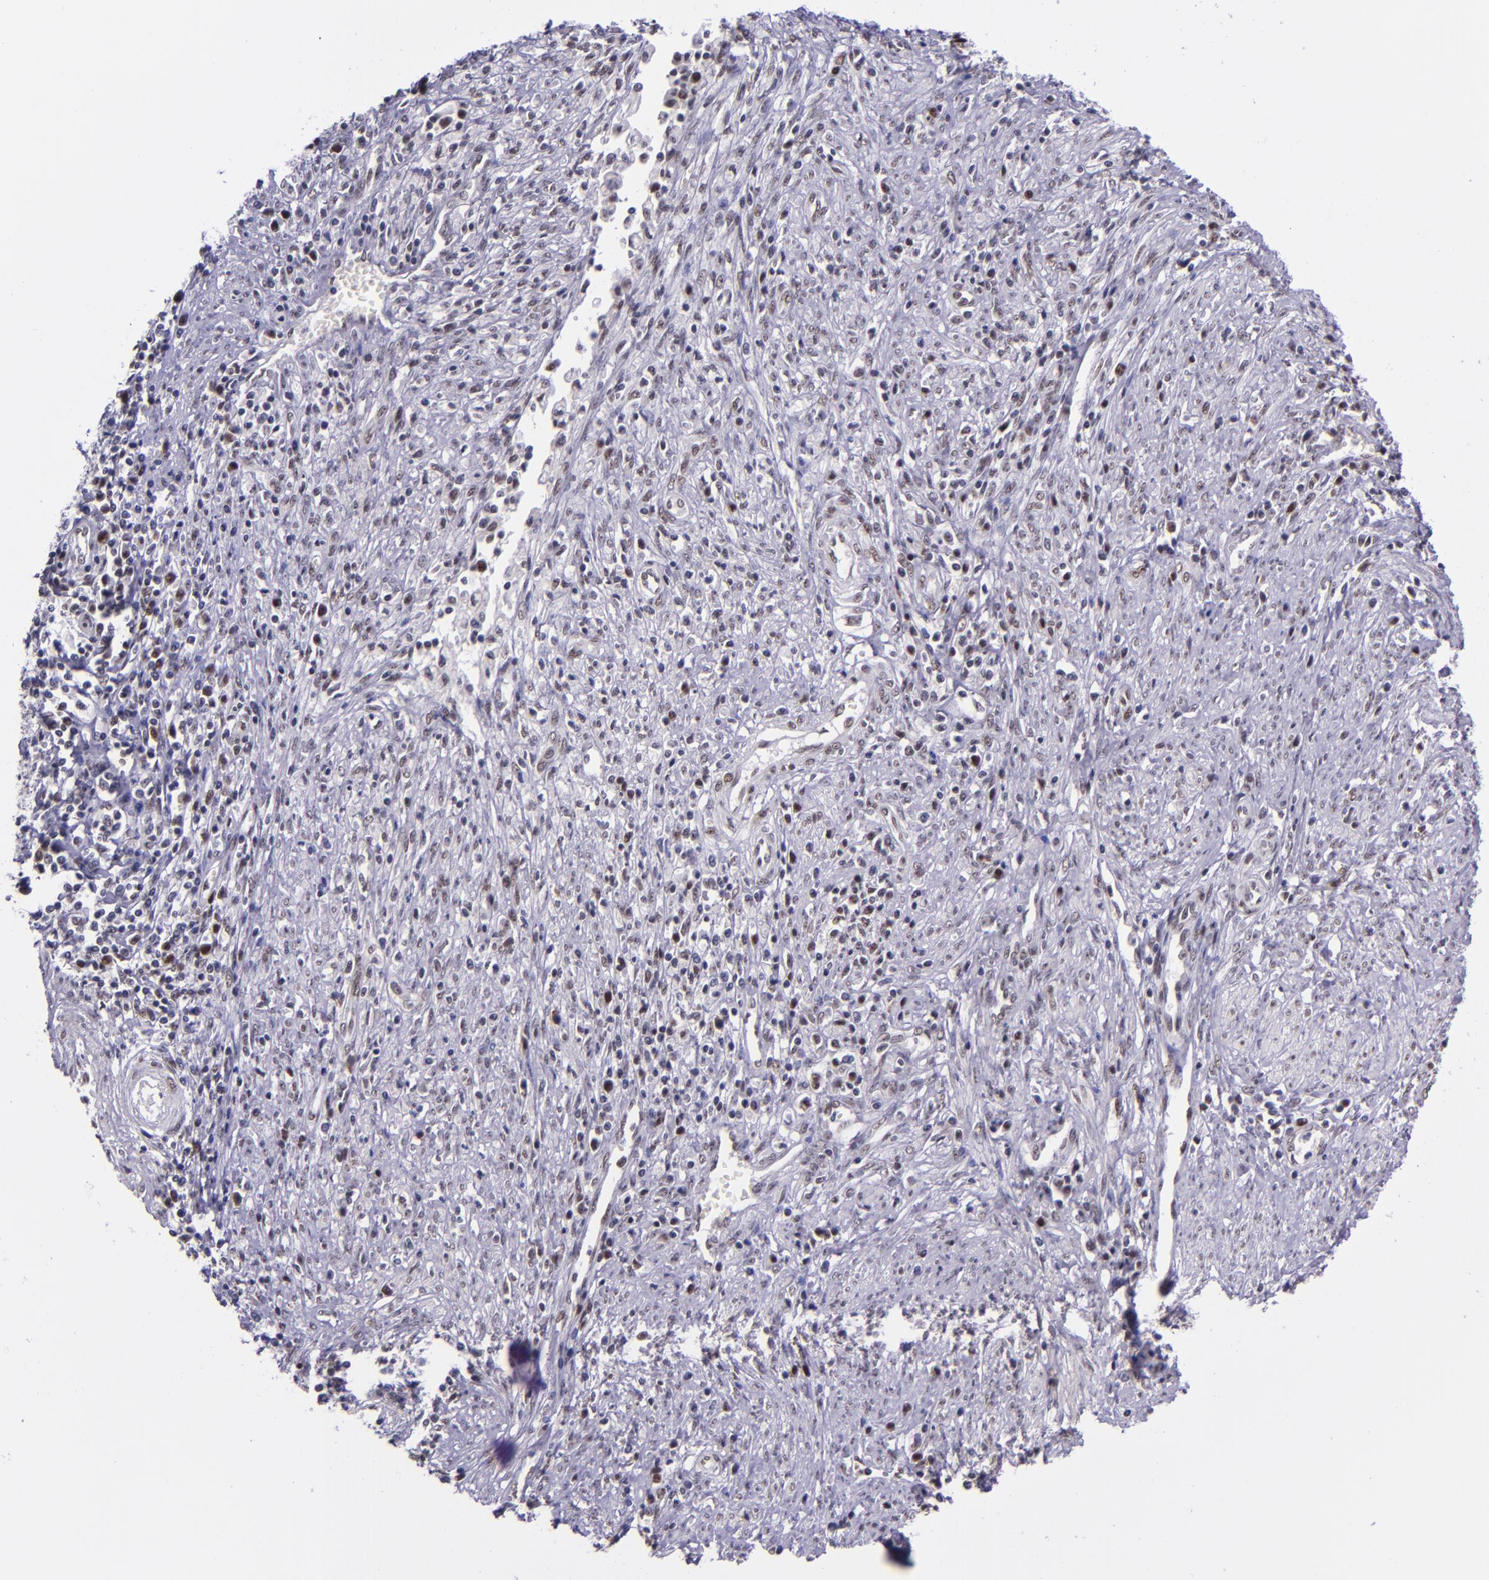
{"staining": {"intensity": "strong", "quantity": "25%-75%", "location": "nuclear"}, "tissue": "cervical cancer", "cell_type": "Tumor cells", "image_type": "cancer", "snomed": [{"axis": "morphology", "description": "Adenocarcinoma, NOS"}, {"axis": "topography", "description": "Cervix"}], "caption": "Cervical cancer (adenocarcinoma) was stained to show a protein in brown. There is high levels of strong nuclear positivity in approximately 25%-75% of tumor cells. (DAB = brown stain, brightfield microscopy at high magnification).", "gene": "GPKOW", "patient": {"sex": "female", "age": 36}}